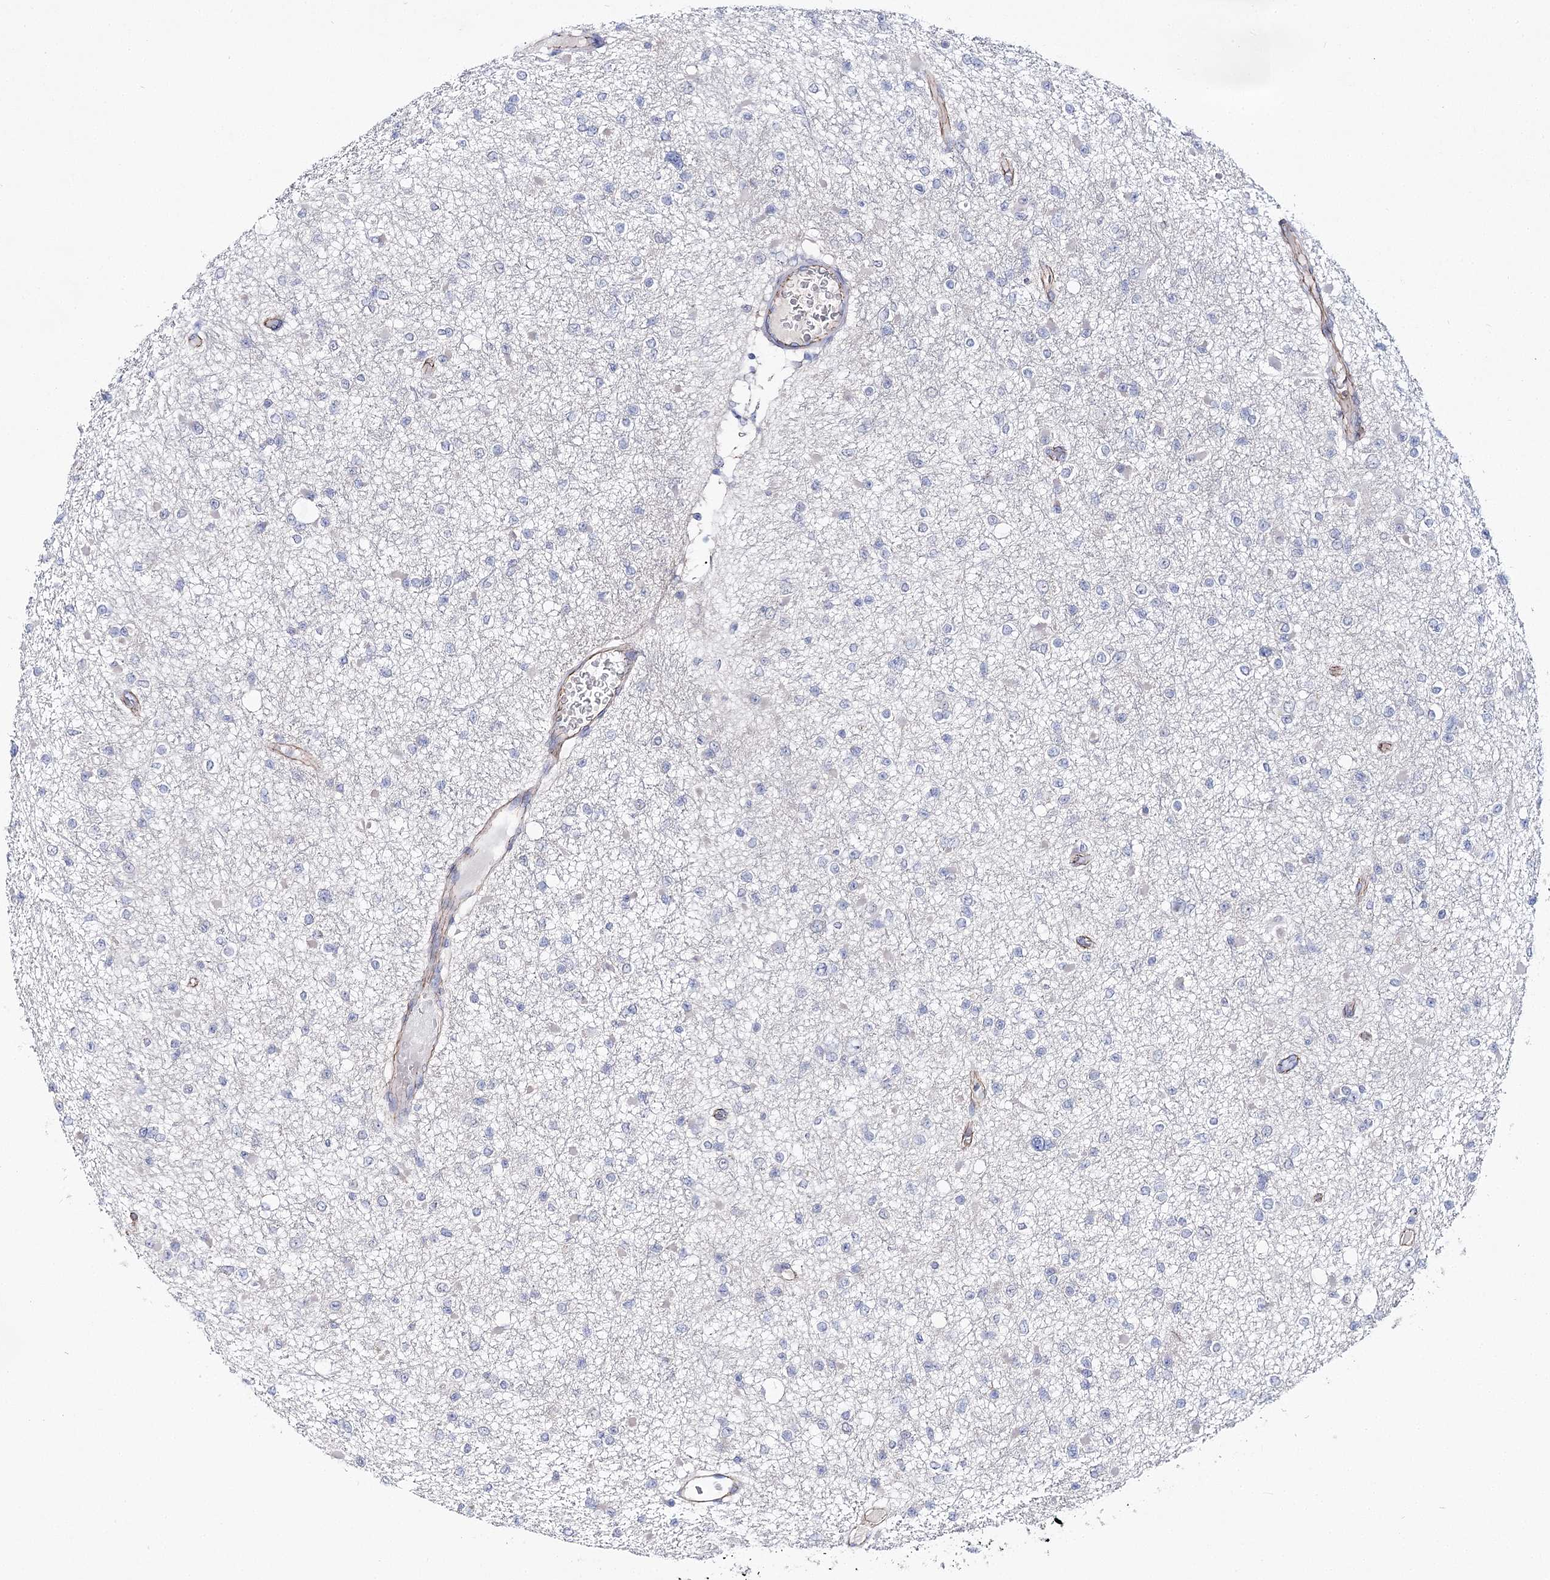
{"staining": {"intensity": "negative", "quantity": "none", "location": "none"}, "tissue": "glioma", "cell_type": "Tumor cells", "image_type": "cancer", "snomed": [{"axis": "morphology", "description": "Glioma, malignant, Low grade"}, {"axis": "topography", "description": "Brain"}], "caption": "IHC photomicrograph of neoplastic tissue: low-grade glioma (malignant) stained with DAB shows no significant protein positivity in tumor cells.", "gene": "NRAP", "patient": {"sex": "female", "age": 22}}